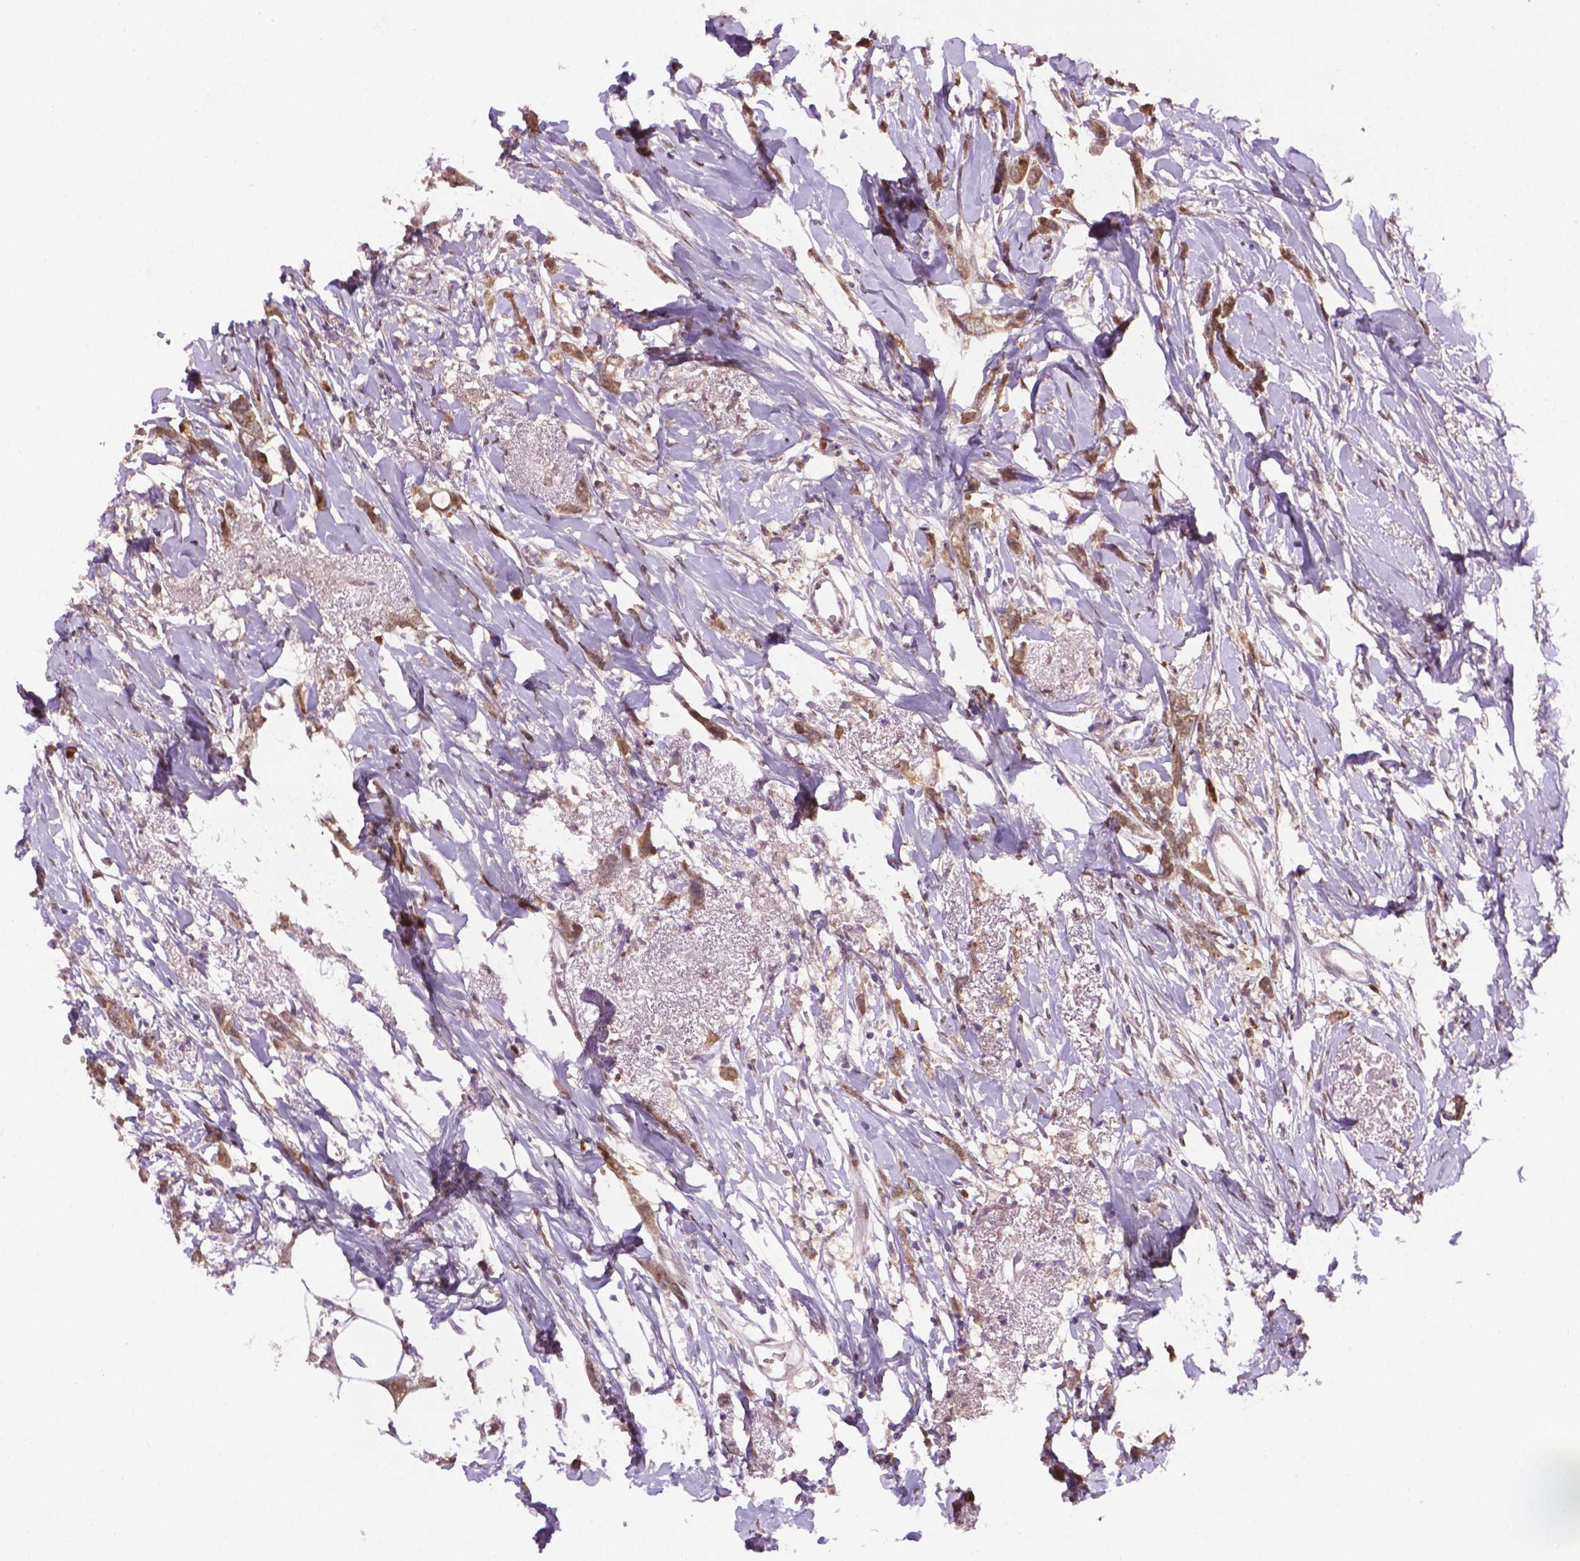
{"staining": {"intensity": "negative", "quantity": "none", "location": "none"}, "tissue": "breast cancer", "cell_type": "Tumor cells", "image_type": "cancer", "snomed": [{"axis": "morphology", "description": "Duct carcinoma"}, {"axis": "topography", "description": "Breast"}], "caption": "Image shows no significant protein positivity in tumor cells of breast cancer (invasive ductal carcinoma).", "gene": "IRF6", "patient": {"sex": "female", "age": 40}}